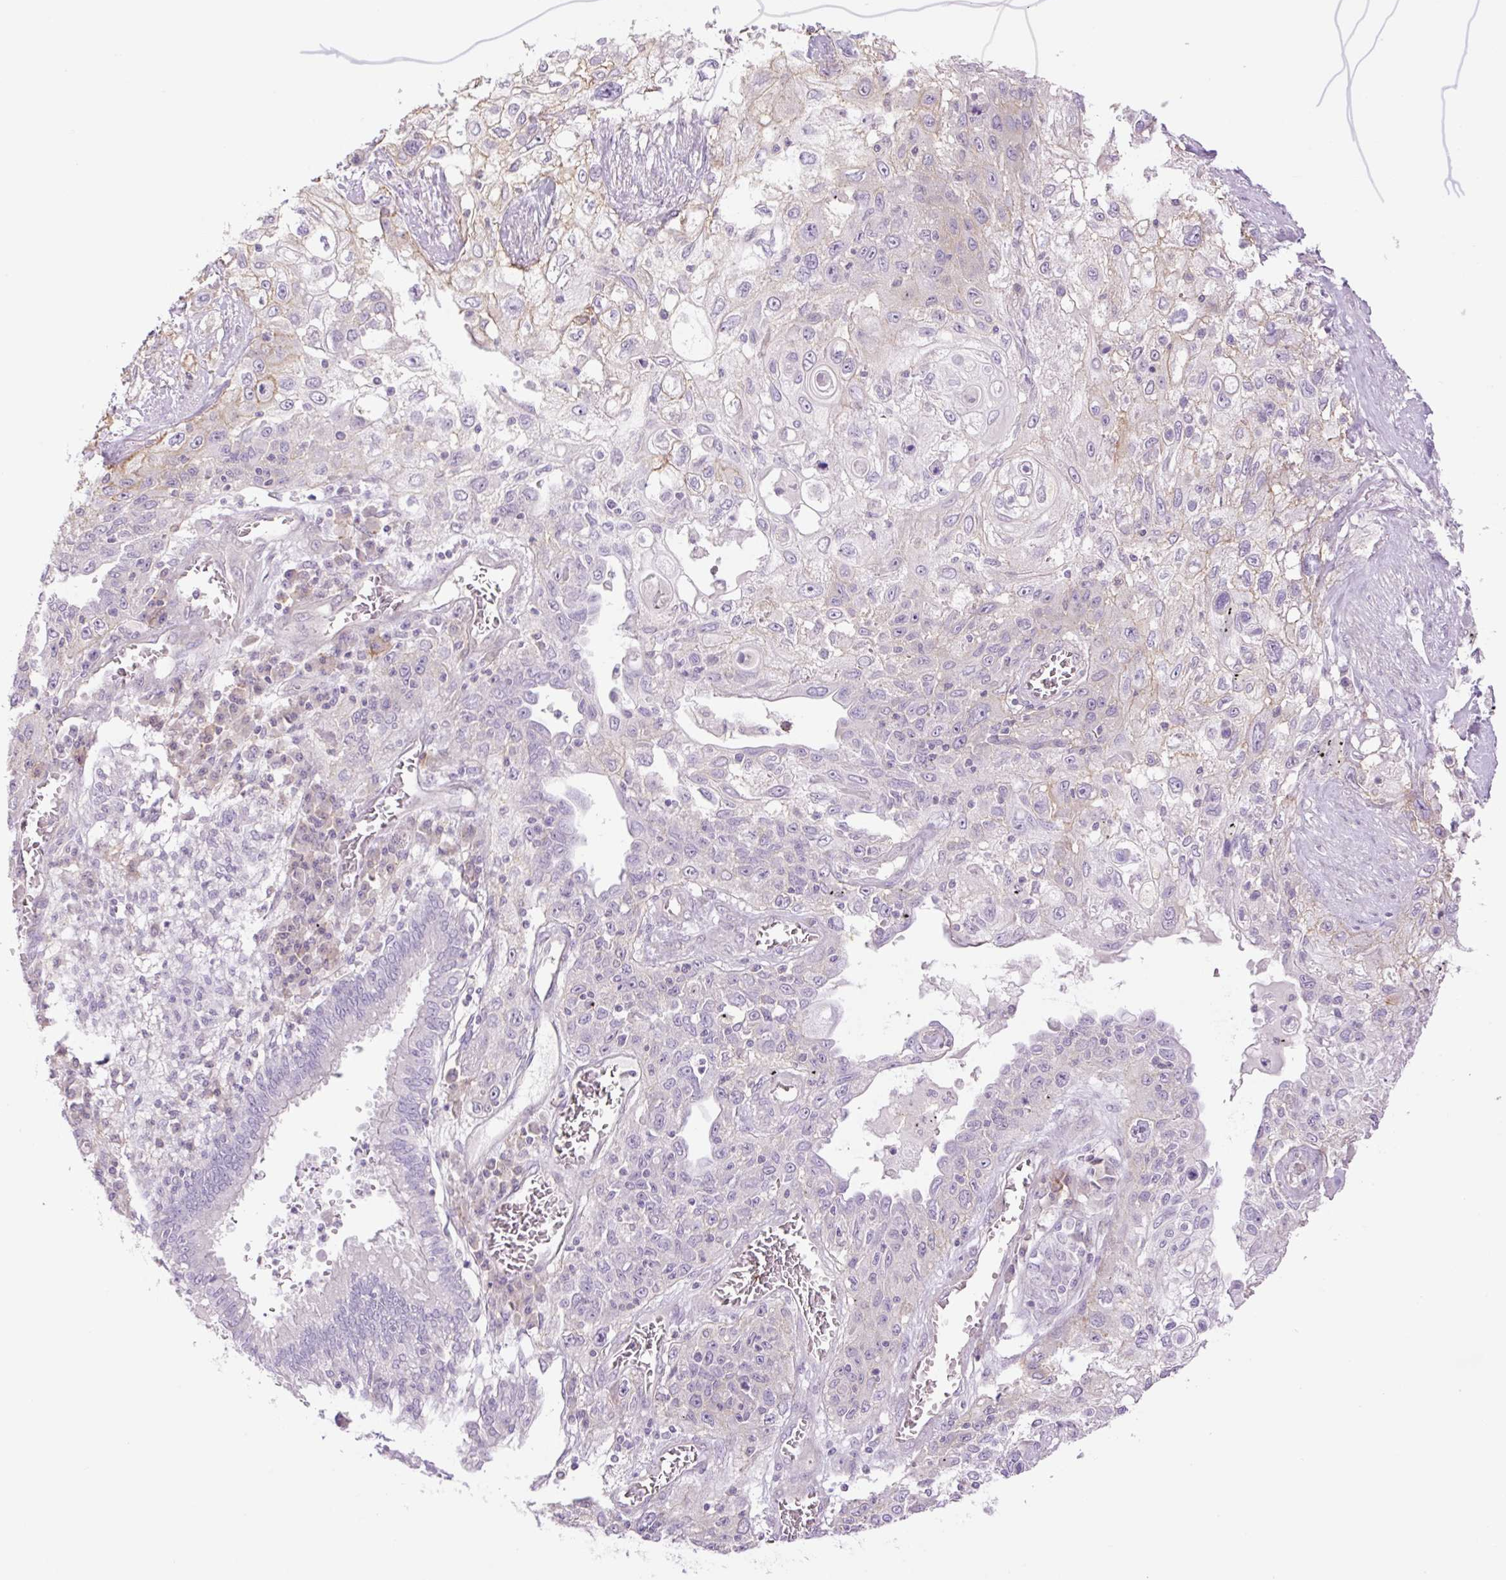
{"staining": {"intensity": "weak", "quantity": "<25%", "location": "cytoplasmic/membranous"}, "tissue": "lung cancer", "cell_type": "Tumor cells", "image_type": "cancer", "snomed": [{"axis": "morphology", "description": "Squamous cell carcinoma, NOS"}, {"axis": "topography", "description": "Lung"}], "caption": "A histopathology image of lung squamous cell carcinoma stained for a protein displays no brown staining in tumor cells.", "gene": "GRID2", "patient": {"sex": "female", "age": 69}}